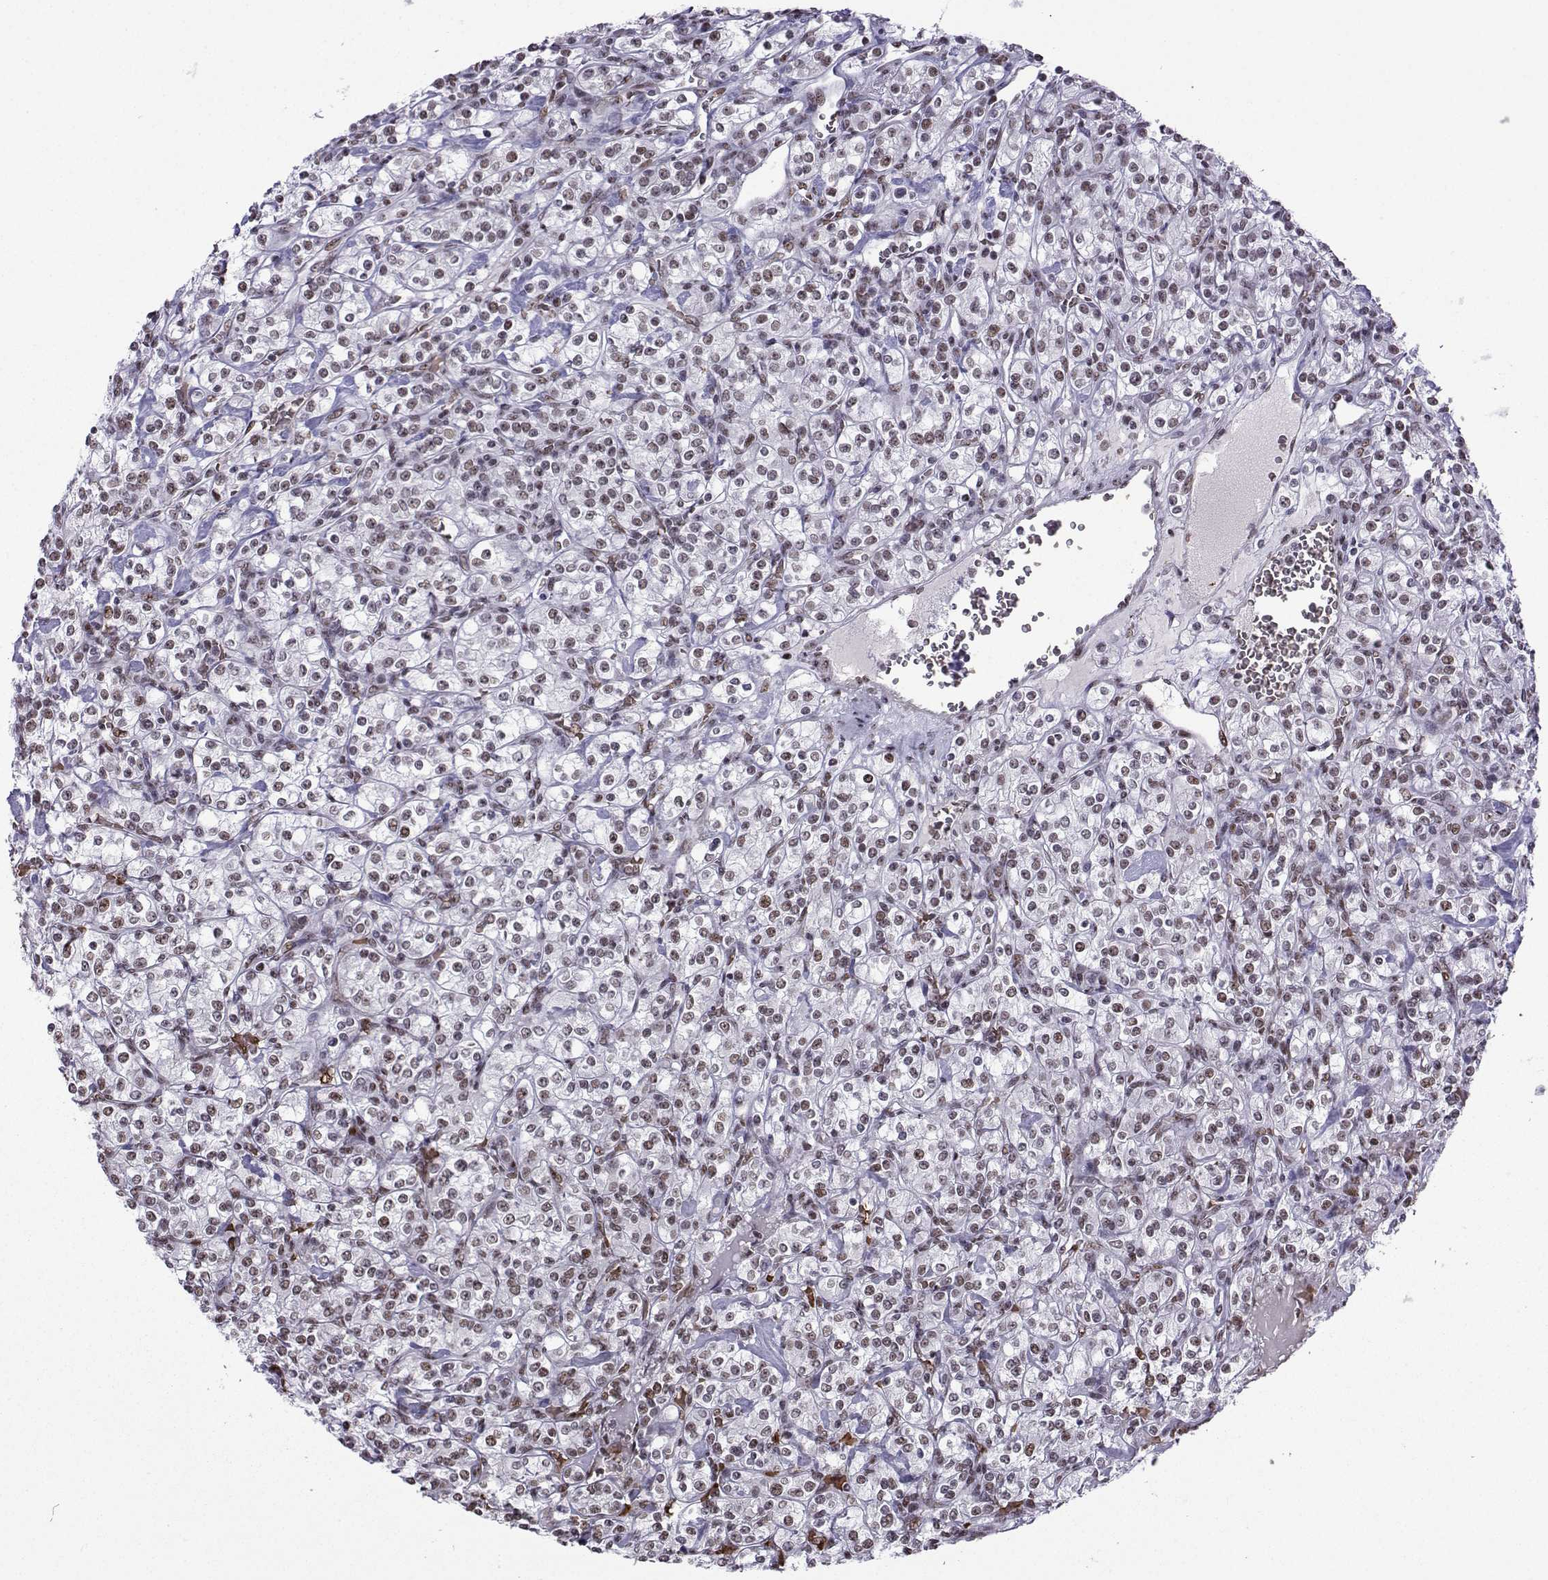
{"staining": {"intensity": "weak", "quantity": "25%-75%", "location": "nuclear"}, "tissue": "renal cancer", "cell_type": "Tumor cells", "image_type": "cancer", "snomed": [{"axis": "morphology", "description": "Adenocarcinoma, NOS"}, {"axis": "topography", "description": "Kidney"}], "caption": "IHC (DAB) staining of human renal cancer (adenocarcinoma) shows weak nuclear protein staining in approximately 25%-75% of tumor cells. (Brightfield microscopy of DAB IHC at high magnification).", "gene": "CCNK", "patient": {"sex": "male", "age": 77}}